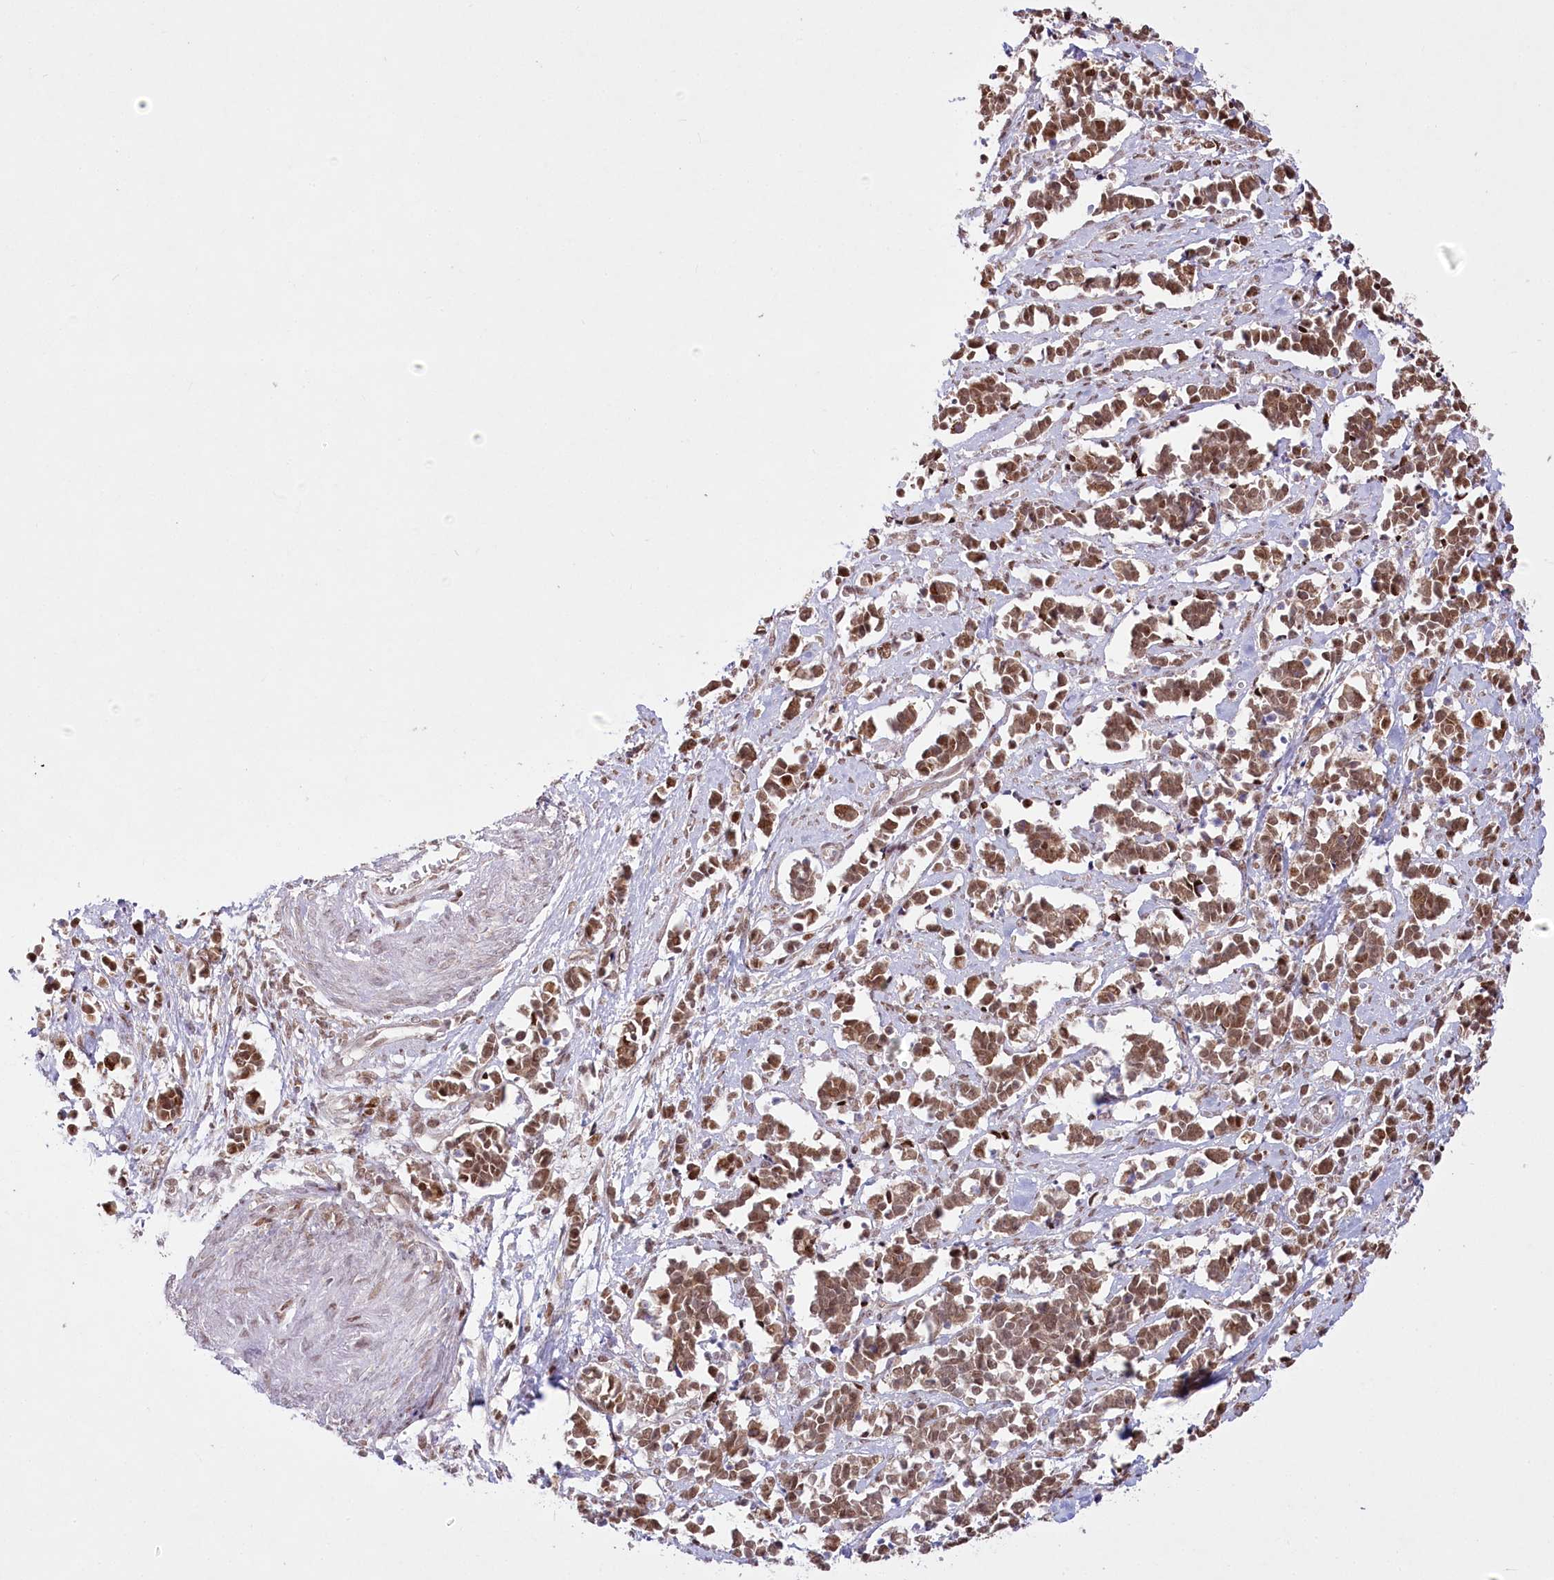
{"staining": {"intensity": "moderate", "quantity": ">75%", "location": "nuclear"}, "tissue": "cervical cancer", "cell_type": "Tumor cells", "image_type": "cancer", "snomed": [{"axis": "morphology", "description": "Normal tissue, NOS"}, {"axis": "morphology", "description": "Squamous cell carcinoma, NOS"}, {"axis": "topography", "description": "Cervix"}], "caption": "There is medium levels of moderate nuclear positivity in tumor cells of cervical cancer, as demonstrated by immunohistochemical staining (brown color).", "gene": "PYURF", "patient": {"sex": "female", "age": 35}}